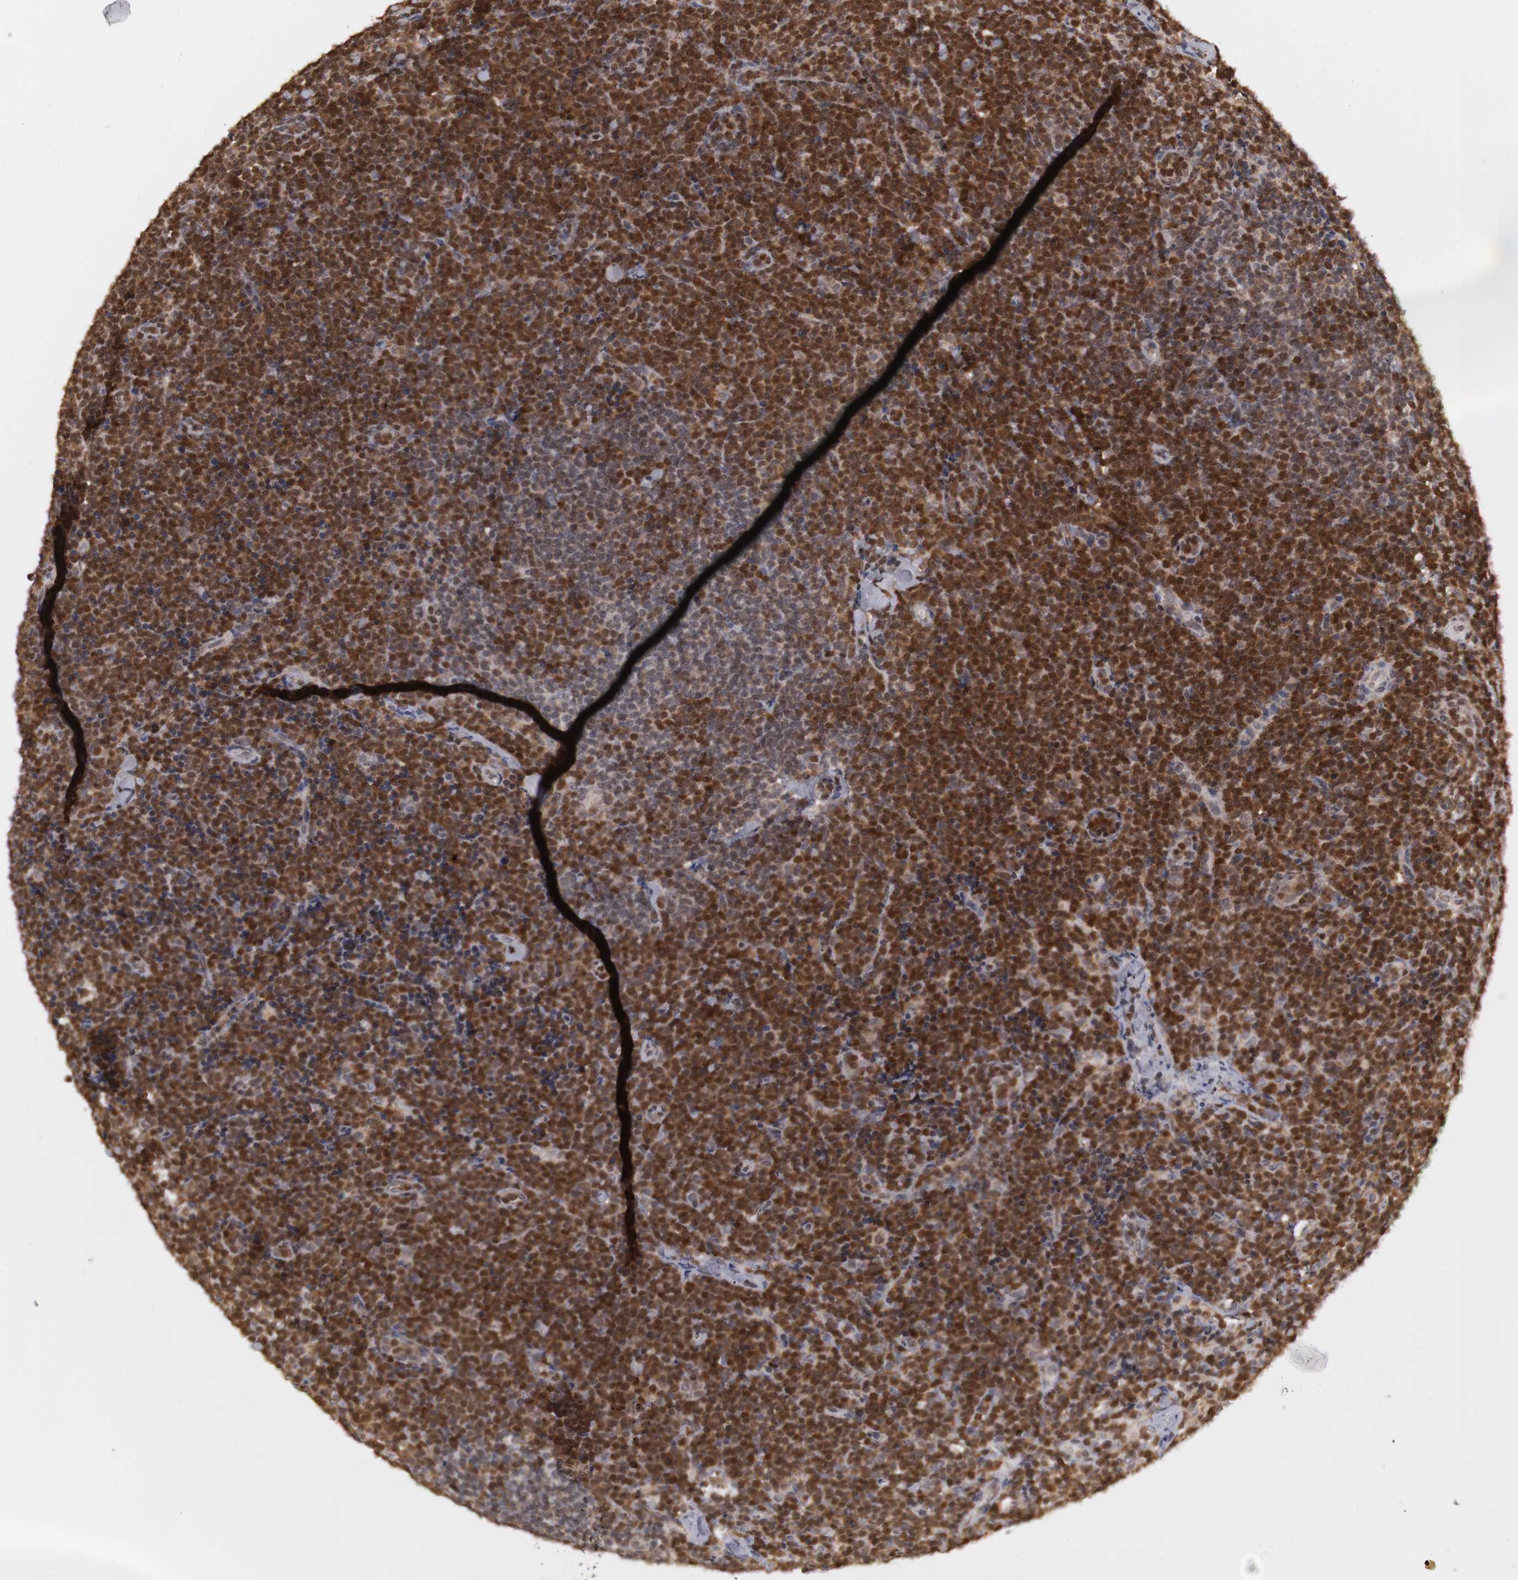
{"staining": {"intensity": "strong", "quantity": ">75%", "location": "cytoplasmic/membranous,nuclear"}, "tissue": "lymphoma", "cell_type": "Tumor cells", "image_type": "cancer", "snomed": [{"axis": "morphology", "description": "Malignant lymphoma, non-Hodgkin's type, High grade"}, {"axis": "topography", "description": "Lymph node"}], "caption": "This micrograph displays lymphoma stained with immunohistochemistry (IHC) to label a protein in brown. The cytoplasmic/membranous and nuclear of tumor cells show strong positivity for the protein. Nuclei are counter-stained blue.", "gene": "PLEKHA1", "patient": {"sex": "female", "age": 58}}